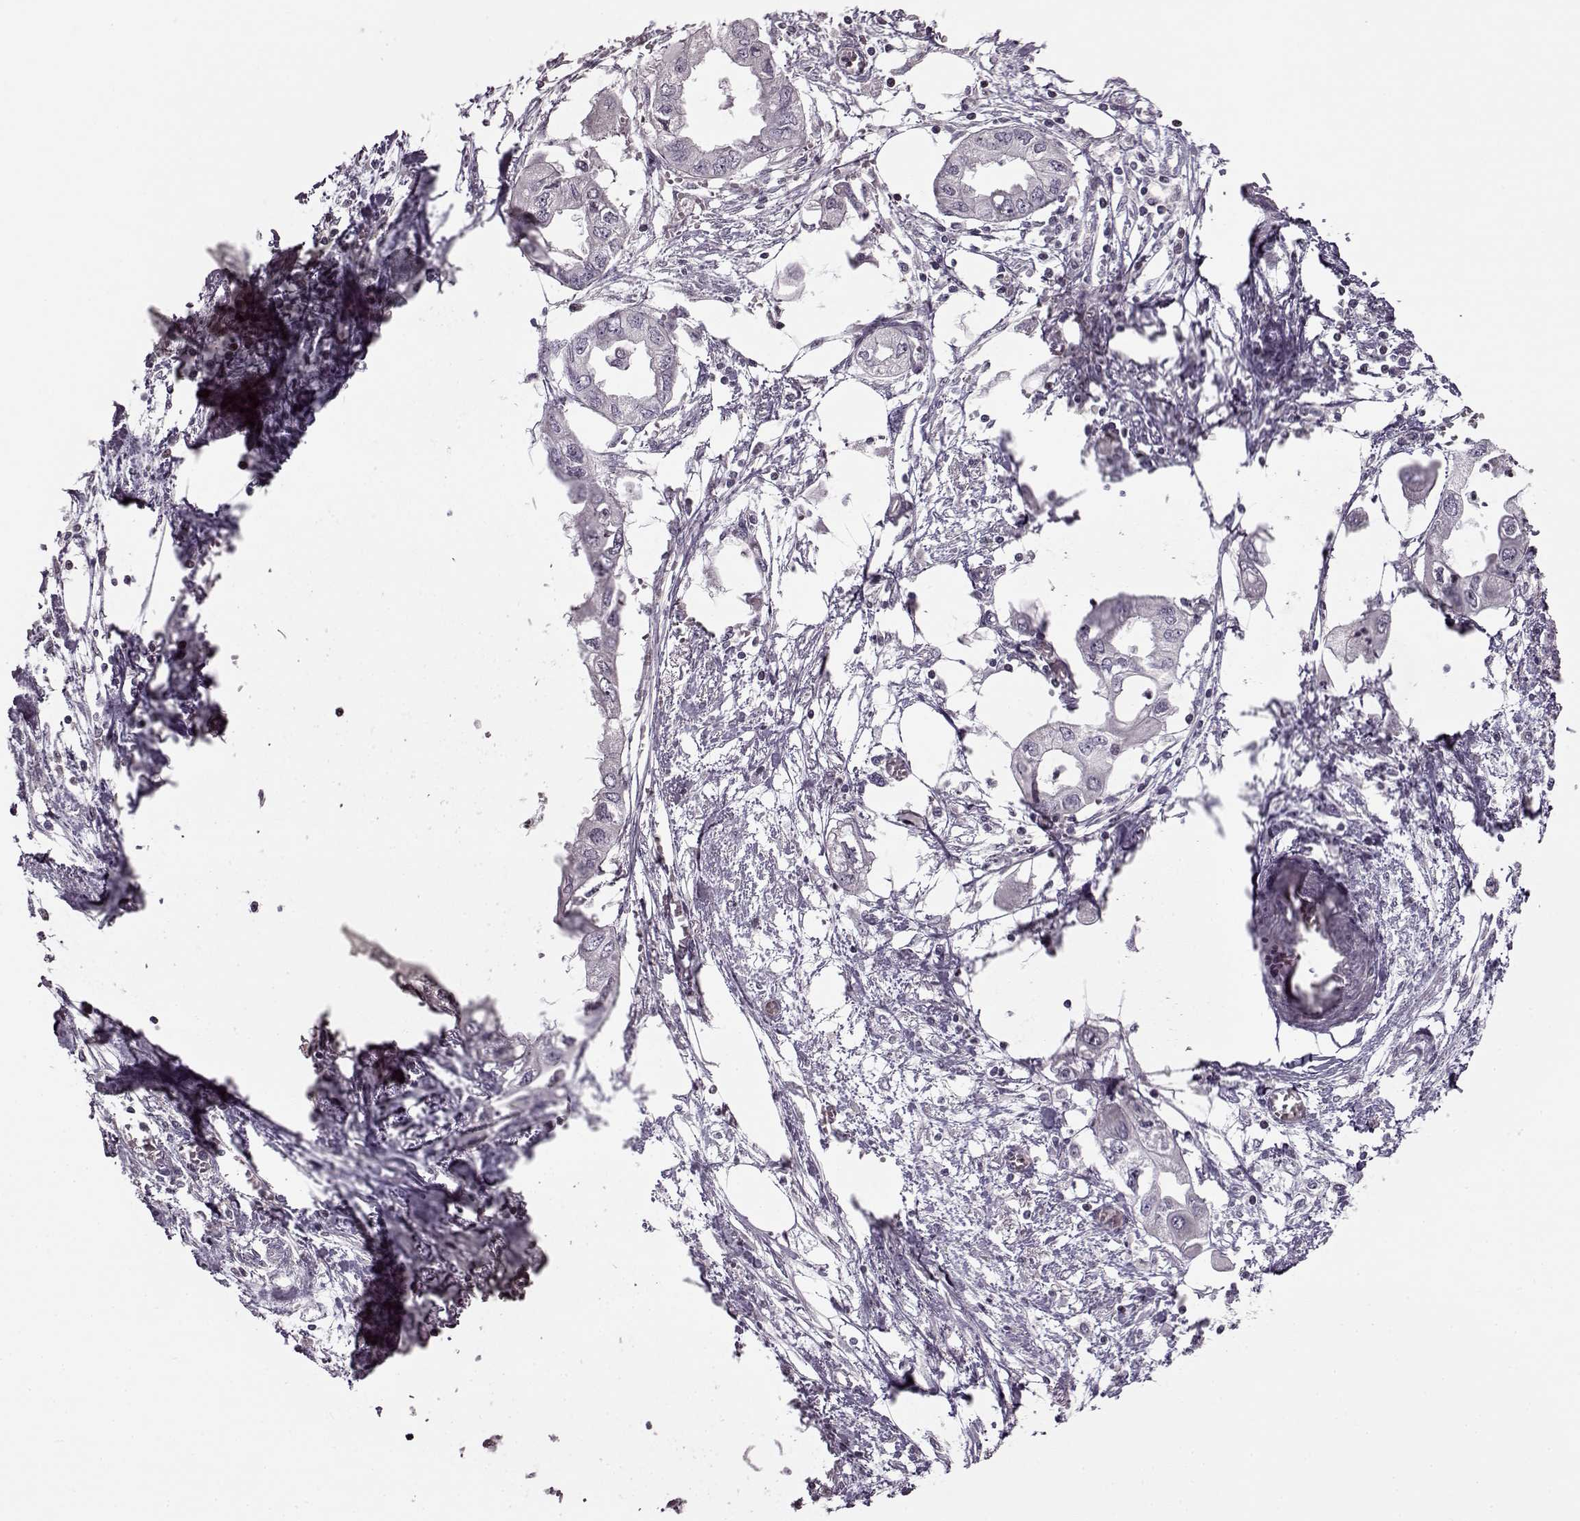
{"staining": {"intensity": "negative", "quantity": "none", "location": "none"}, "tissue": "endometrial cancer", "cell_type": "Tumor cells", "image_type": "cancer", "snomed": [{"axis": "morphology", "description": "Adenocarcinoma, NOS"}, {"axis": "morphology", "description": "Adenocarcinoma, metastatic, NOS"}, {"axis": "topography", "description": "Adipose tissue"}, {"axis": "topography", "description": "Endometrium"}], "caption": "Protein analysis of endometrial cancer reveals no significant positivity in tumor cells. (Stains: DAB (3,3'-diaminobenzidine) immunohistochemistry with hematoxylin counter stain, Microscopy: brightfield microscopy at high magnification).", "gene": "FSHB", "patient": {"sex": "female", "age": 67}}